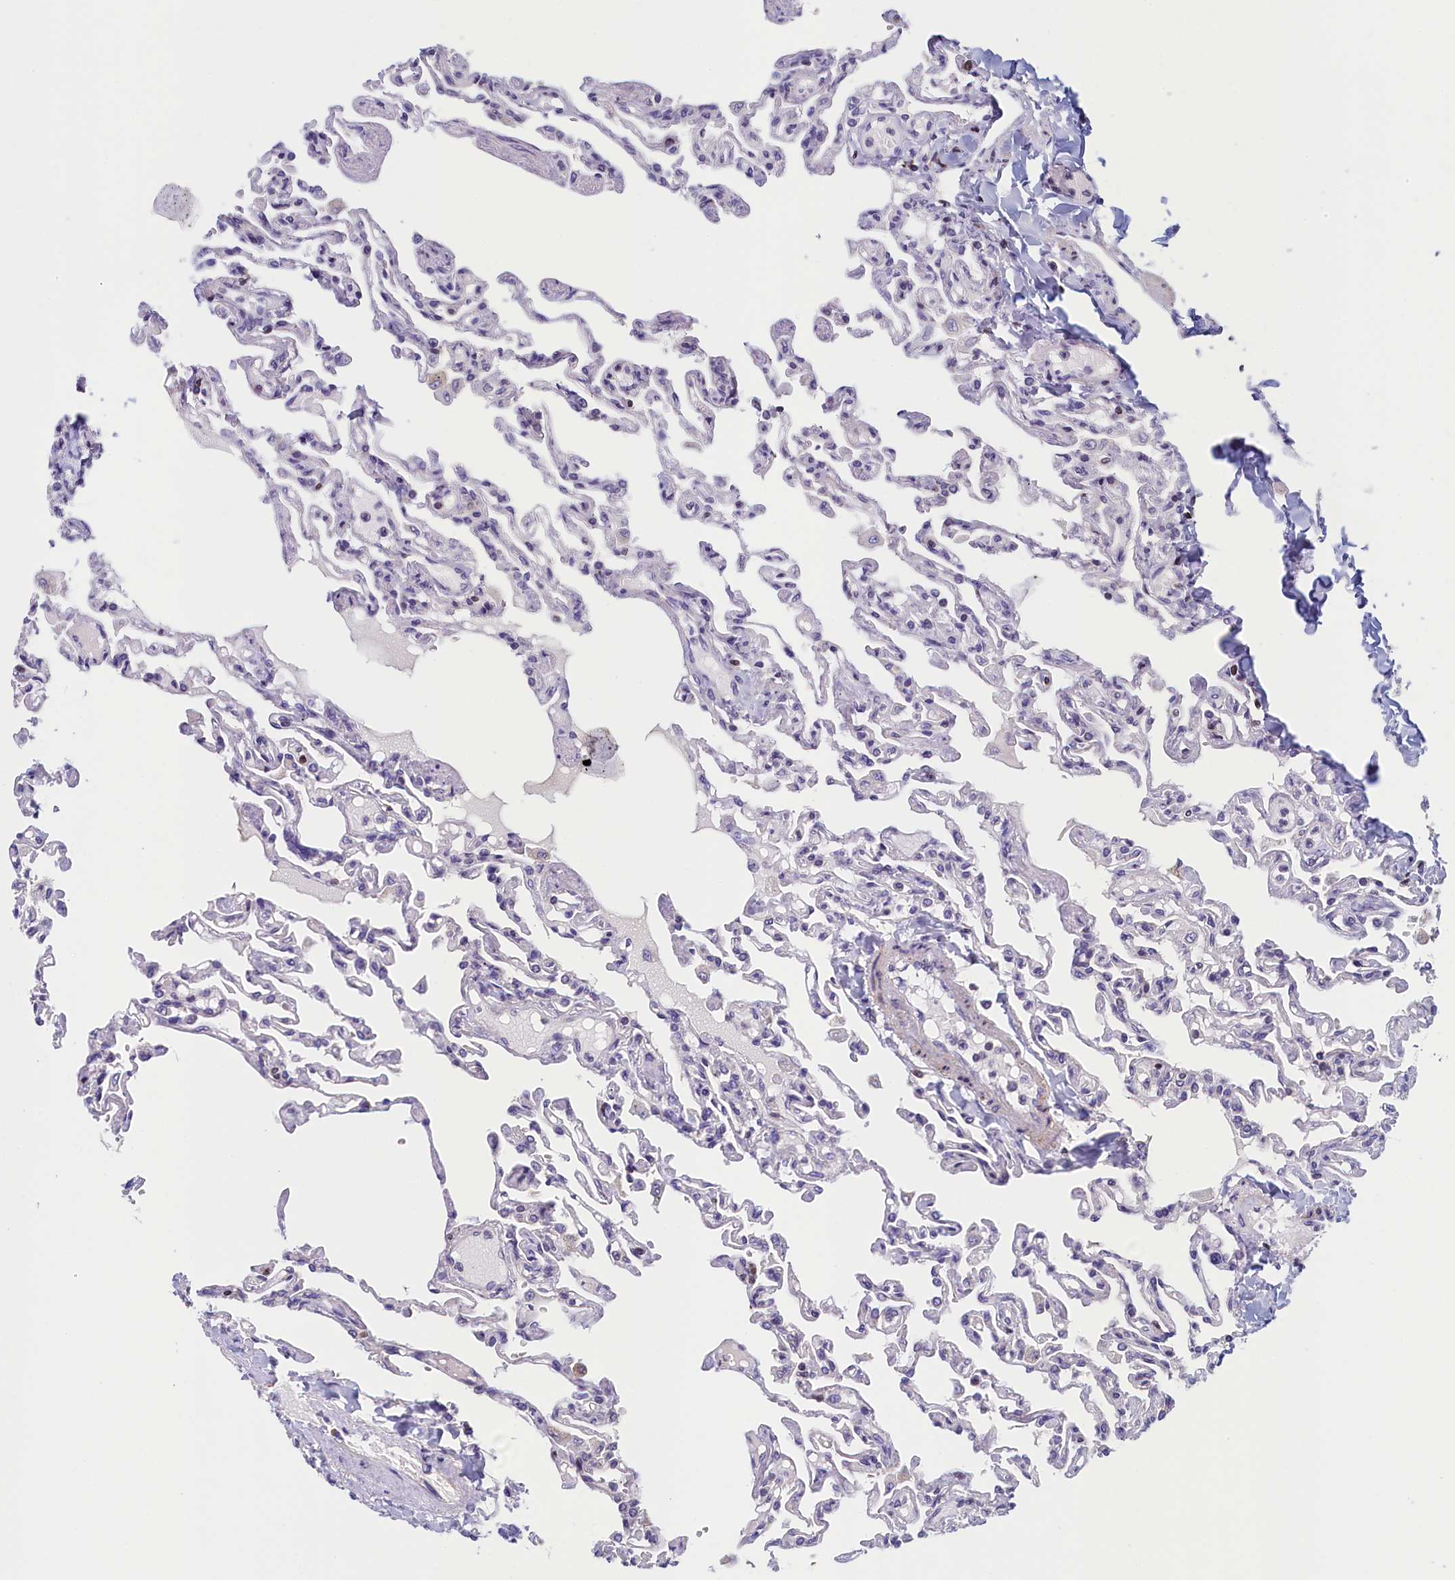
{"staining": {"intensity": "weak", "quantity": "<25%", "location": "cytoplasmic/membranous"}, "tissue": "lung", "cell_type": "Alveolar cells", "image_type": "normal", "snomed": [{"axis": "morphology", "description": "Normal tissue, NOS"}, {"axis": "topography", "description": "Lung"}], "caption": "There is no significant expression in alveolar cells of lung. (Stains: DAB (3,3'-diaminobenzidine) immunohistochemistry (IHC) with hematoxylin counter stain, Microscopy: brightfield microscopy at high magnification).", "gene": "TRAF3IP3", "patient": {"sex": "male", "age": 21}}